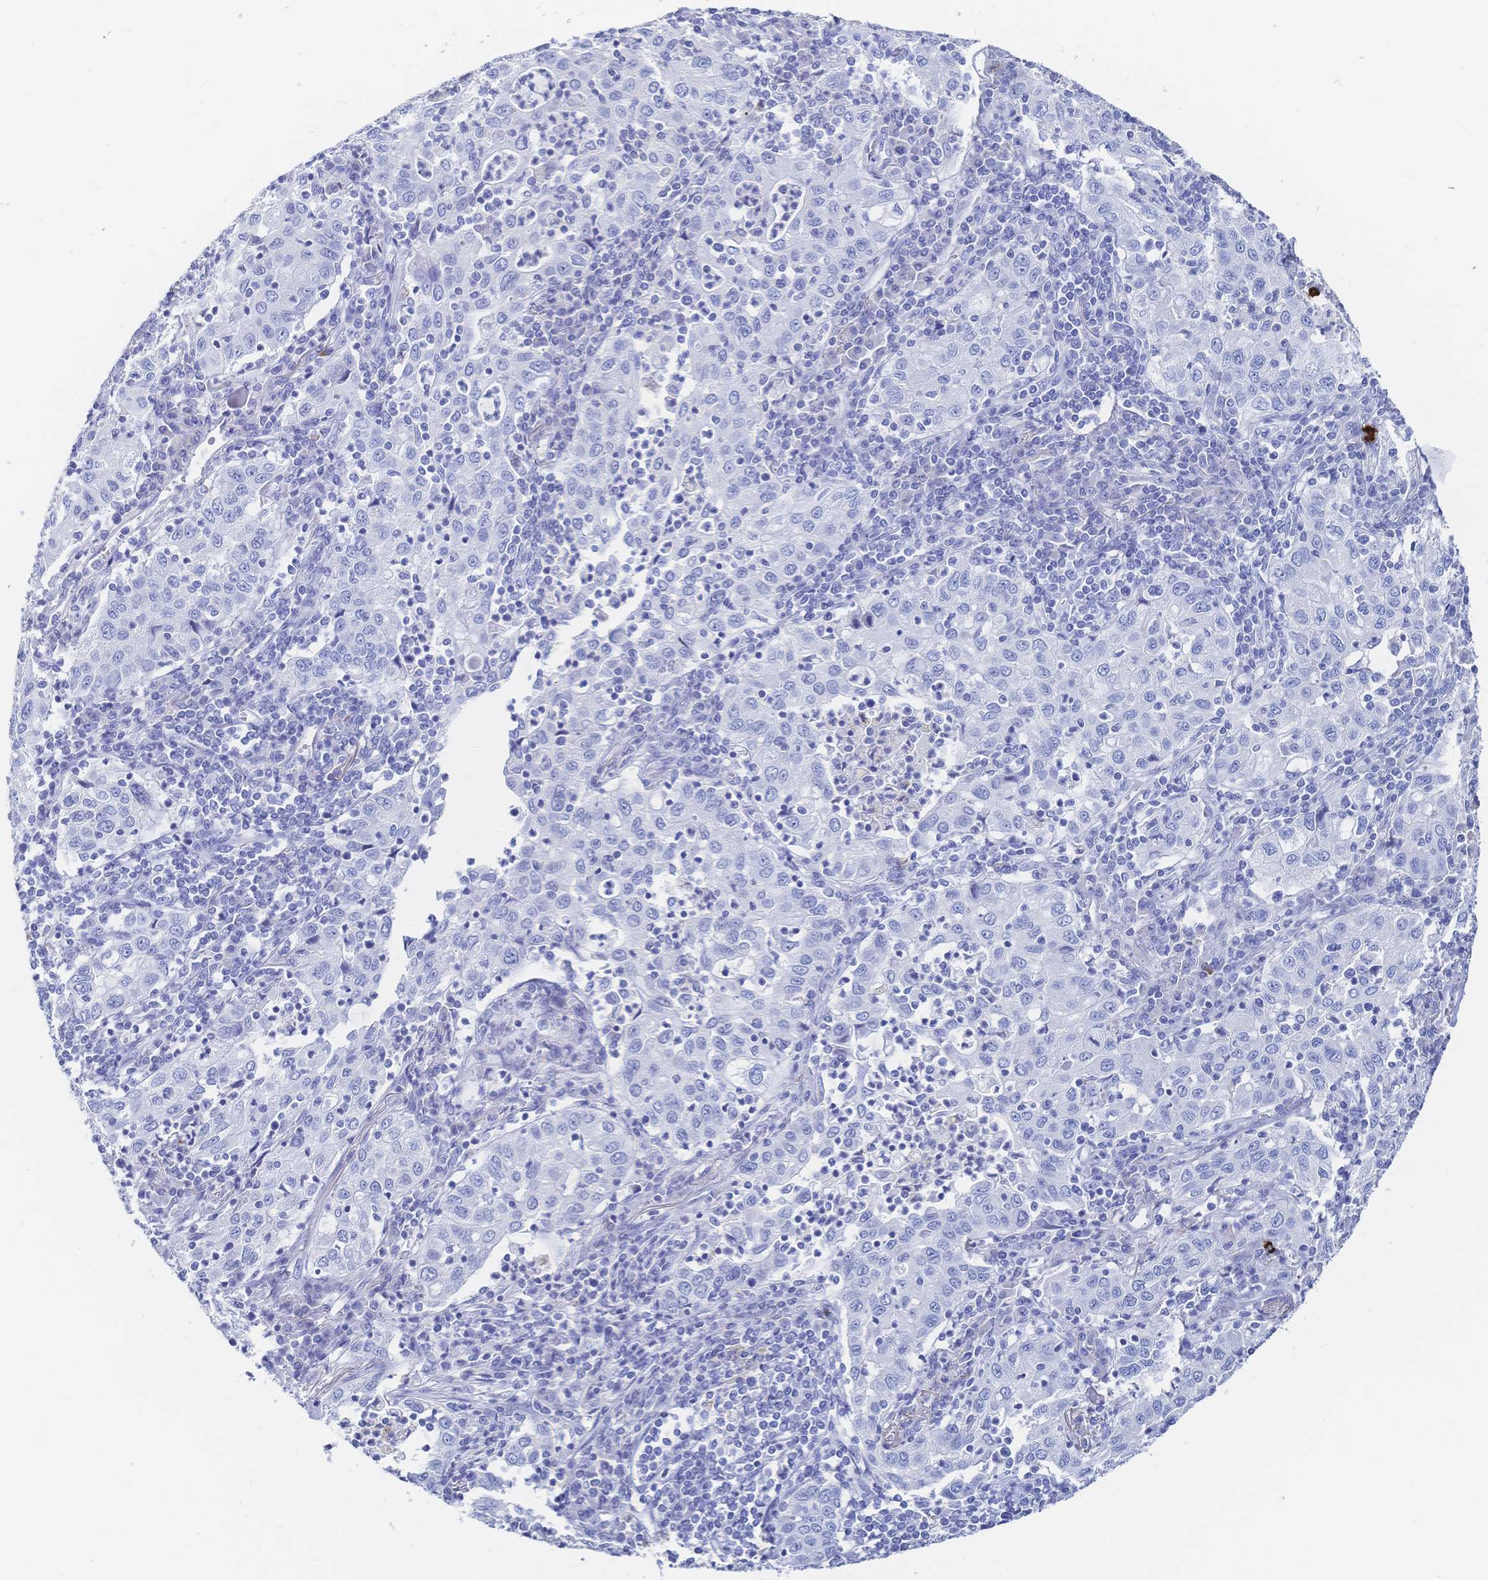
{"staining": {"intensity": "negative", "quantity": "none", "location": "none"}, "tissue": "lung cancer", "cell_type": "Tumor cells", "image_type": "cancer", "snomed": [{"axis": "morphology", "description": "Squamous cell carcinoma, NOS"}, {"axis": "topography", "description": "Lung"}], "caption": "IHC histopathology image of human lung squamous cell carcinoma stained for a protein (brown), which demonstrates no positivity in tumor cells.", "gene": "IL2RB", "patient": {"sex": "male", "age": 71}}